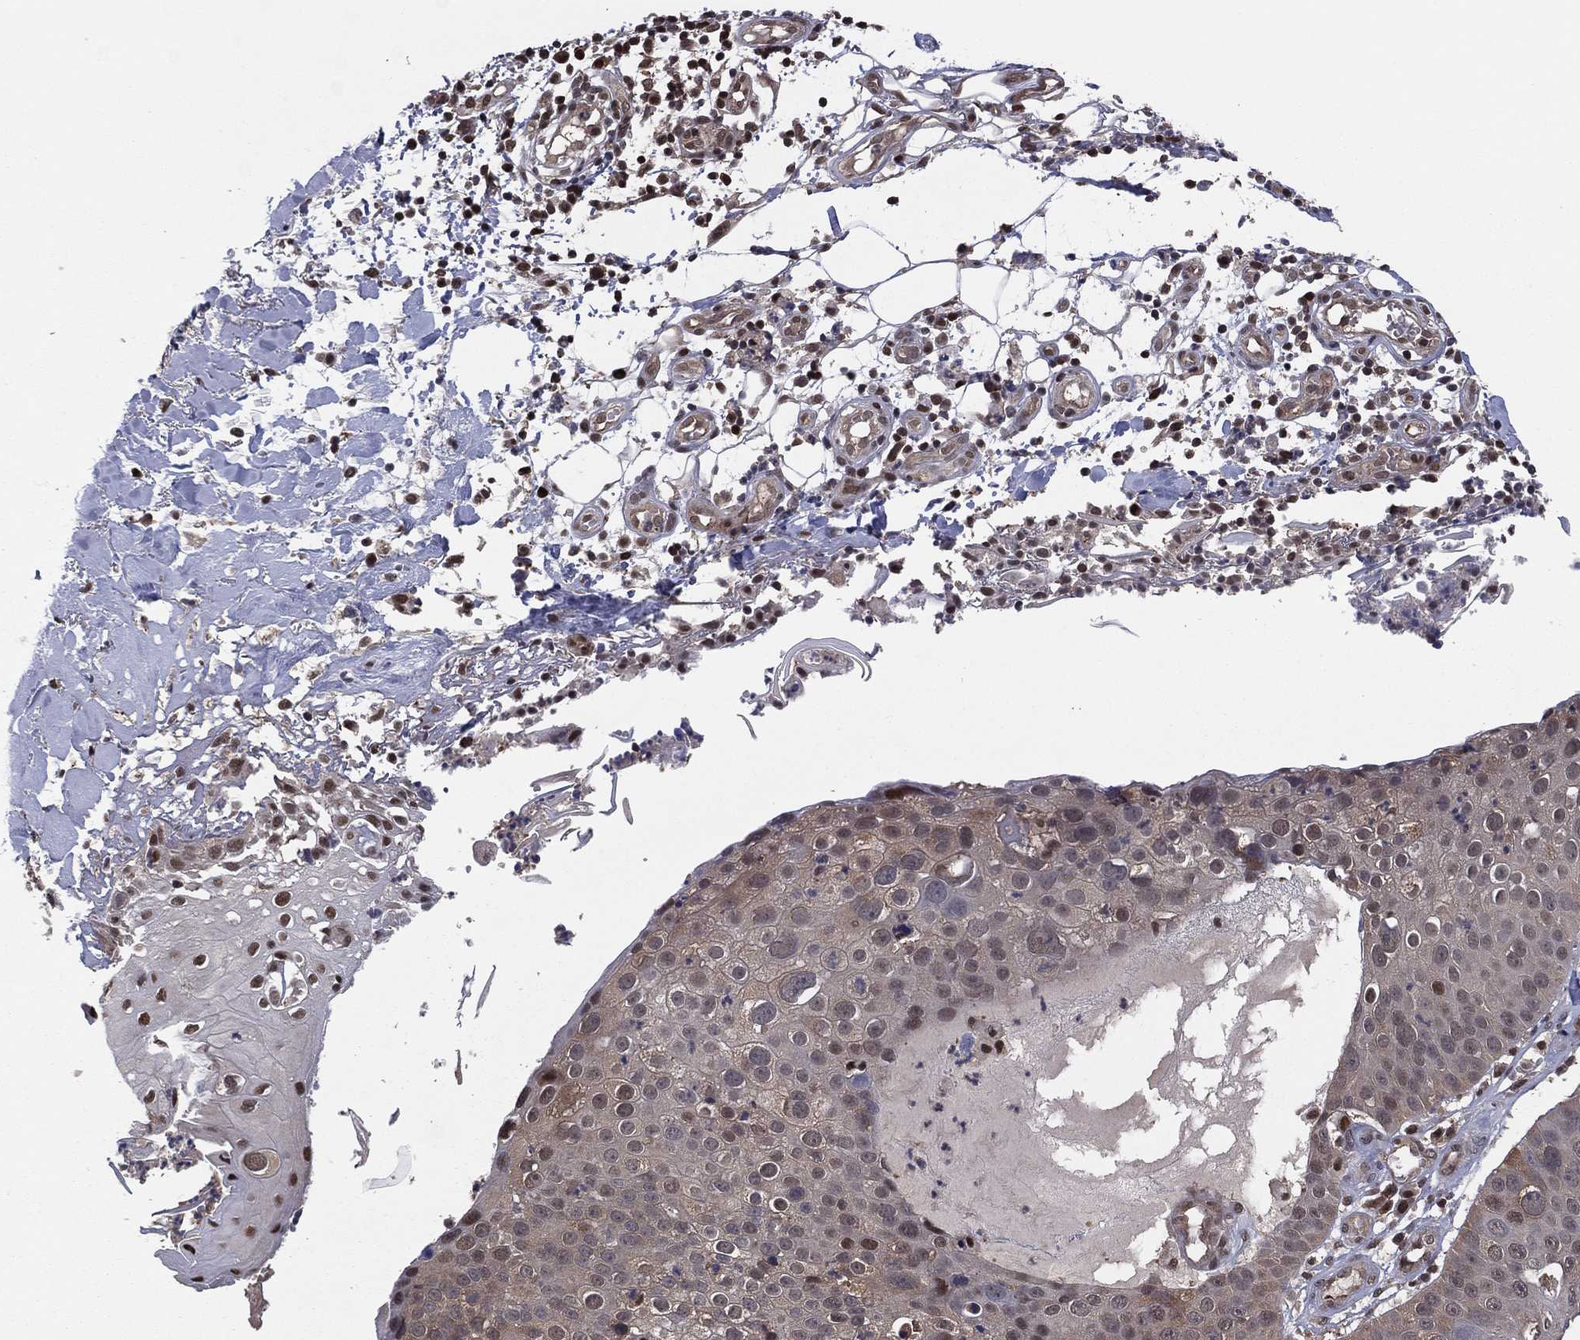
{"staining": {"intensity": "weak", "quantity": "25%-75%", "location": "cytoplasmic/membranous"}, "tissue": "skin cancer", "cell_type": "Tumor cells", "image_type": "cancer", "snomed": [{"axis": "morphology", "description": "Squamous cell carcinoma, NOS"}, {"axis": "topography", "description": "Skin"}], "caption": "IHC staining of squamous cell carcinoma (skin), which displays low levels of weak cytoplasmic/membranous staining in about 25%-75% of tumor cells indicating weak cytoplasmic/membranous protein expression. The staining was performed using DAB (brown) for protein detection and nuclei were counterstained in hematoxylin (blue).", "gene": "ICOSLG", "patient": {"sex": "male", "age": 71}}